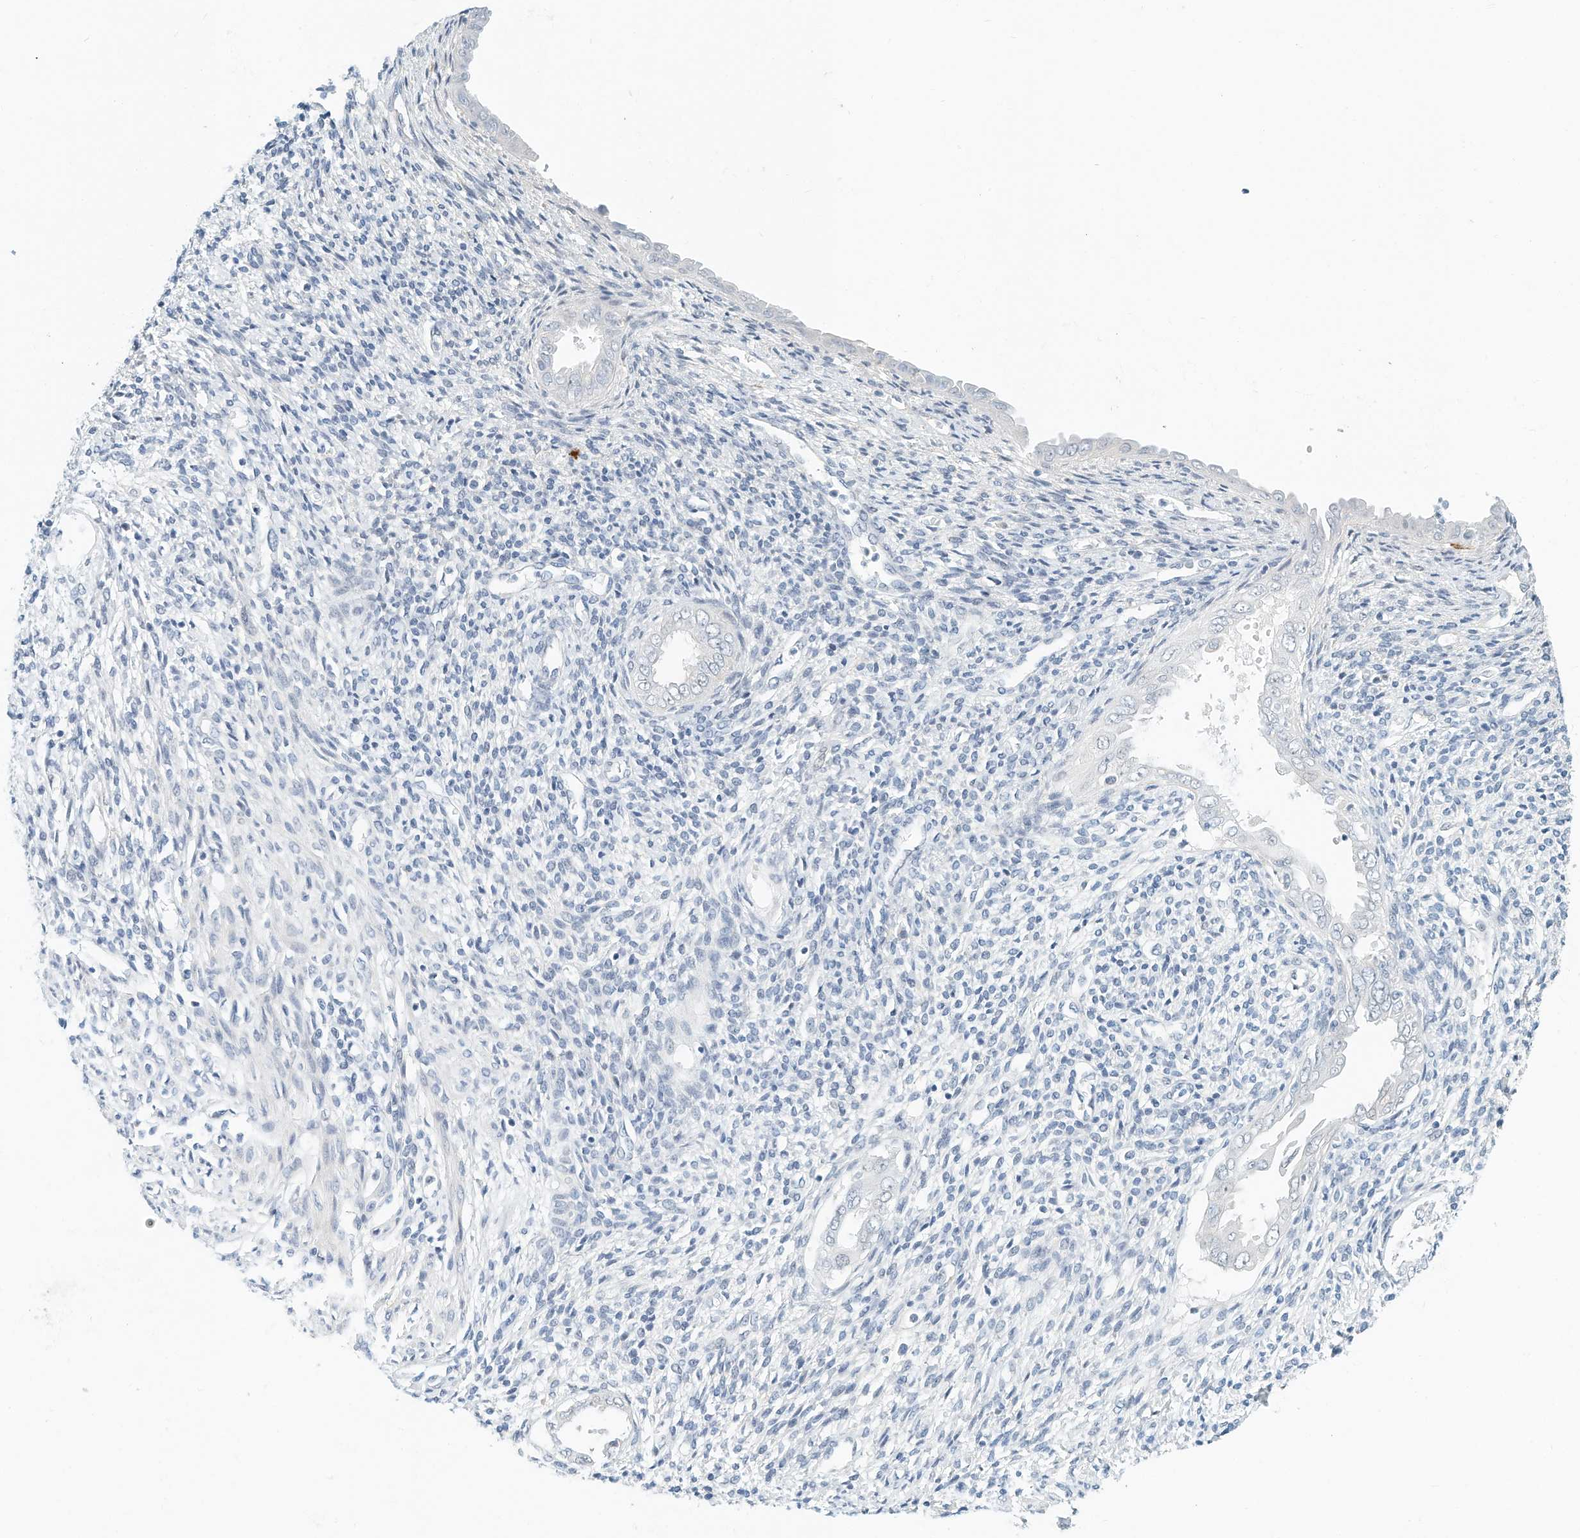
{"staining": {"intensity": "negative", "quantity": "none", "location": "none"}, "tissue": "endometrium", "cell_type": "Cells in endometrial stroma", "image_type": "normal", "snomed": [{"axis": "morphology", "description": "Normal tissue, NOS"}, {"axis": "topography", "description": "Endometrium"}], "caption": "Protein analysis of unremarkable endometrium displays no significant expression in cells in endometrial stroma. The staining is performed using DAB (3,3'-diaminobenzidine) brown chromogen with nuclei counter-stained in using hematoxylin.", "gene": "ARHGAP28", "patient": {"sex": "female", "age": 66}}